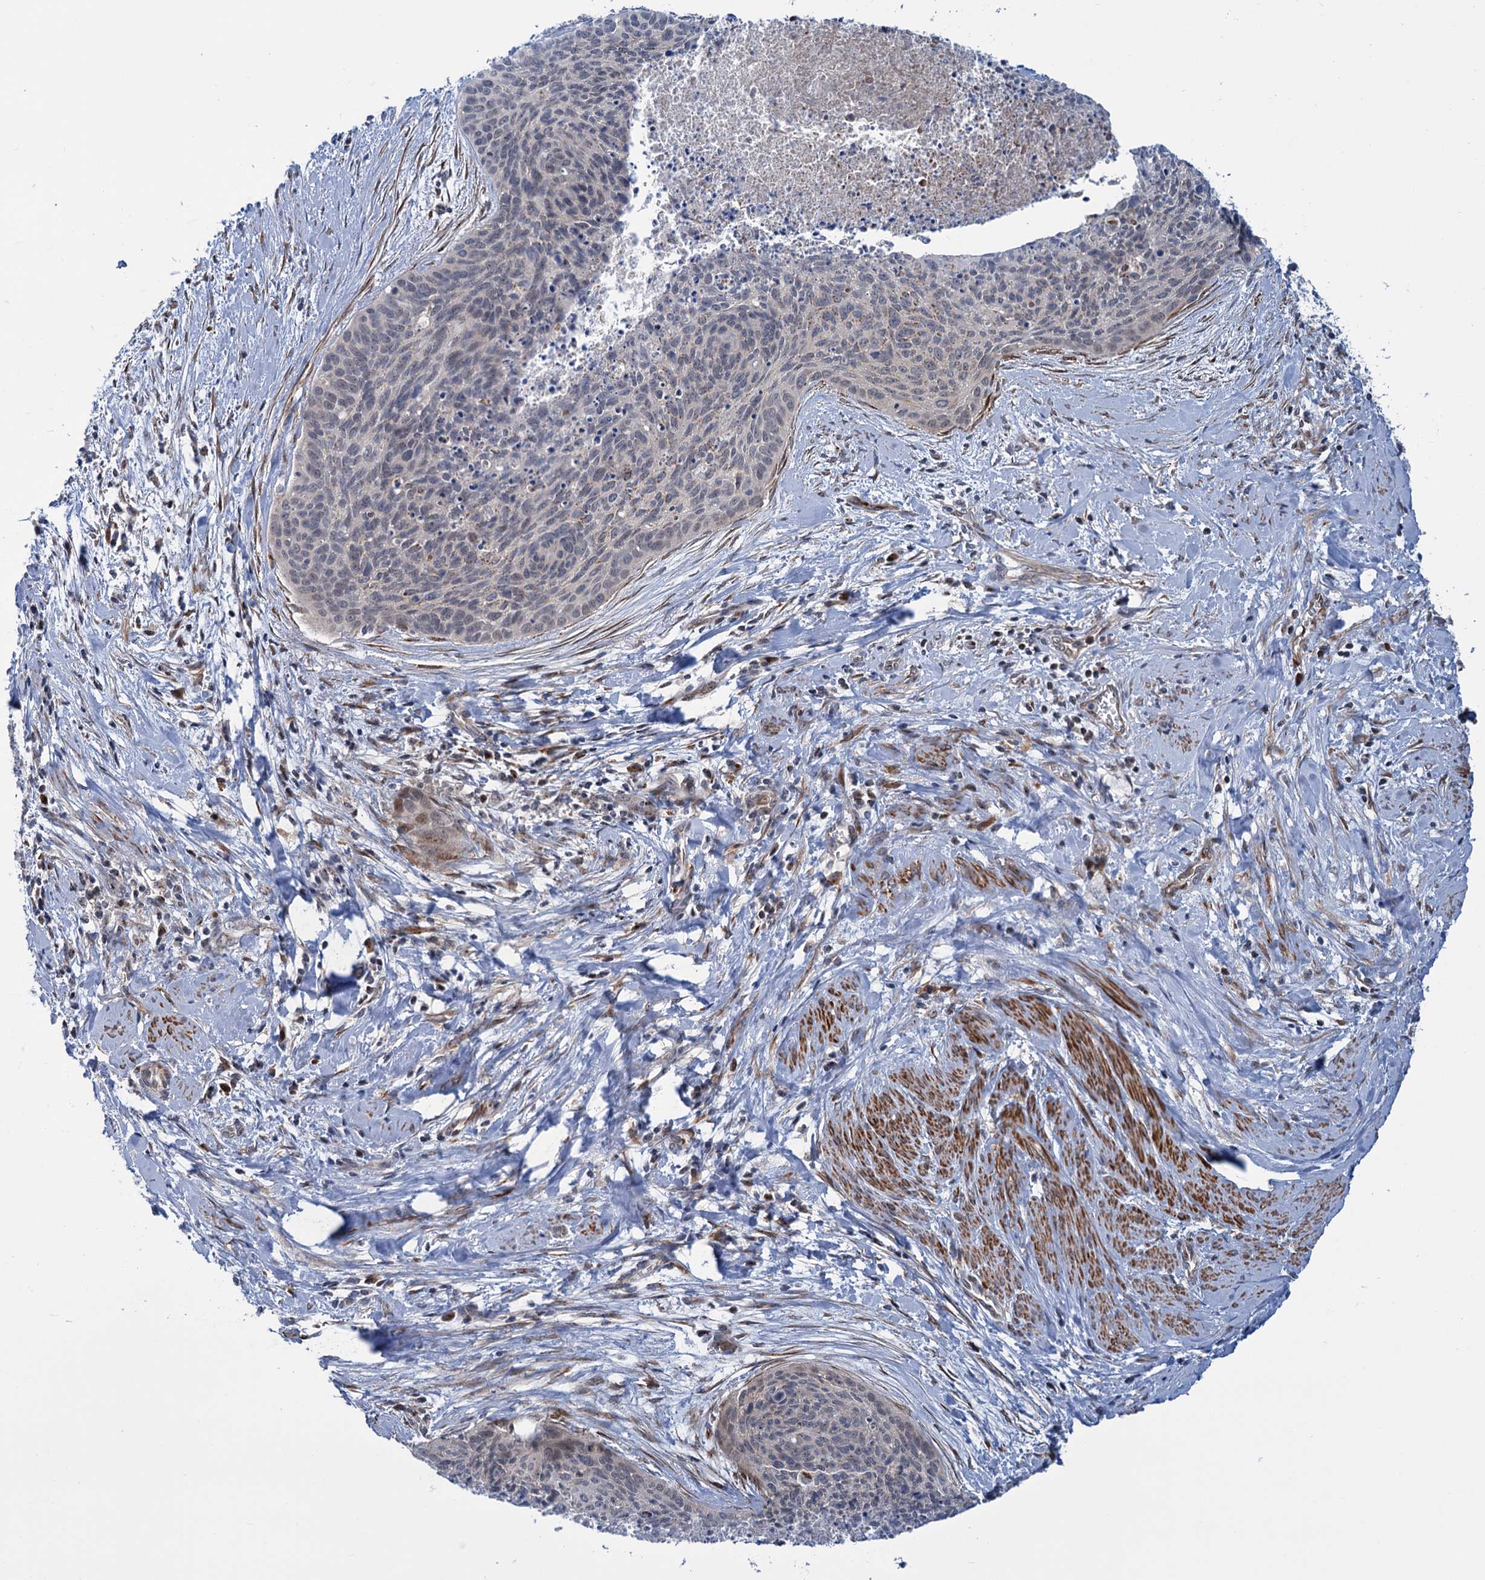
{"staining": {"intensity": "negative", "quantity": "none", "location": "none"}, "tissue": "cervical cancer", "cell_type": "Tumor cells", "image_type": "cancer", "snomed": [{"axis": "morphology", "description": "Squamous cell carcinoma, NOS"}, {"axis": "topography", "description": "Cervix"}], "caption": "This is a histopathology image of immunohistochemistry staining of cervical cancer, which shows no expression in tumor cells.", "gene": "ELP4", "patient": {"sex": "female", "age": 55}}